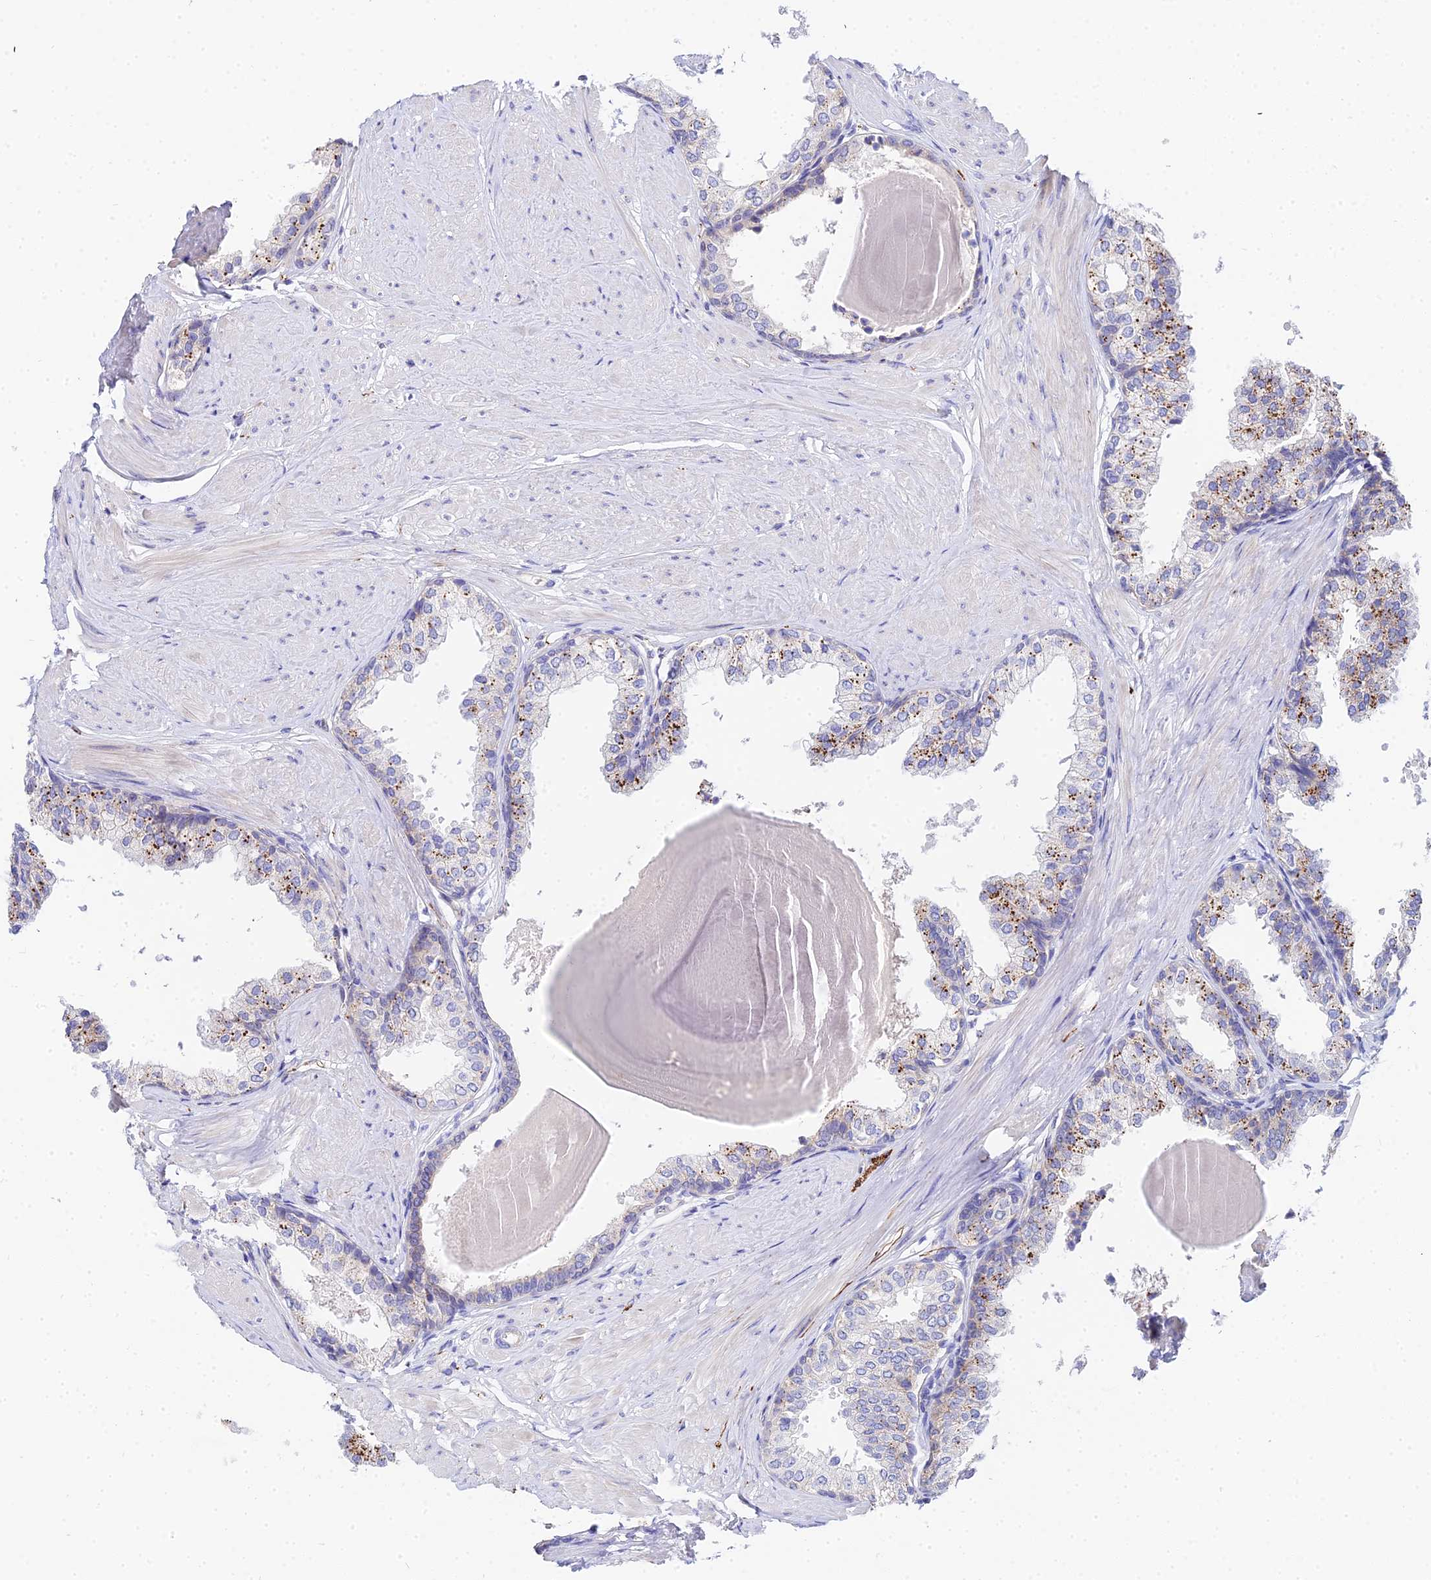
{"staining": {"intensity": "moderate", "quantity": "<25%", "location": "cytoplasmic/membranous"}, "tissue": "prostate", "cell_type": "Glandular cells", "image_type": "normal", "snomed": [{"axis": "morphology", "description": "Normal tissue, NOS"}, {"axis": "topography", "description": "Prostate"}], "caption": "Immunohistochemical staining of unremarkable prostate displays low levels of moderate cytoplasmic/membranous expression in approximately <25% of glandular cells.", "gene": "APOBEC3H", "patient": {"sex": "male", "age": 48}}